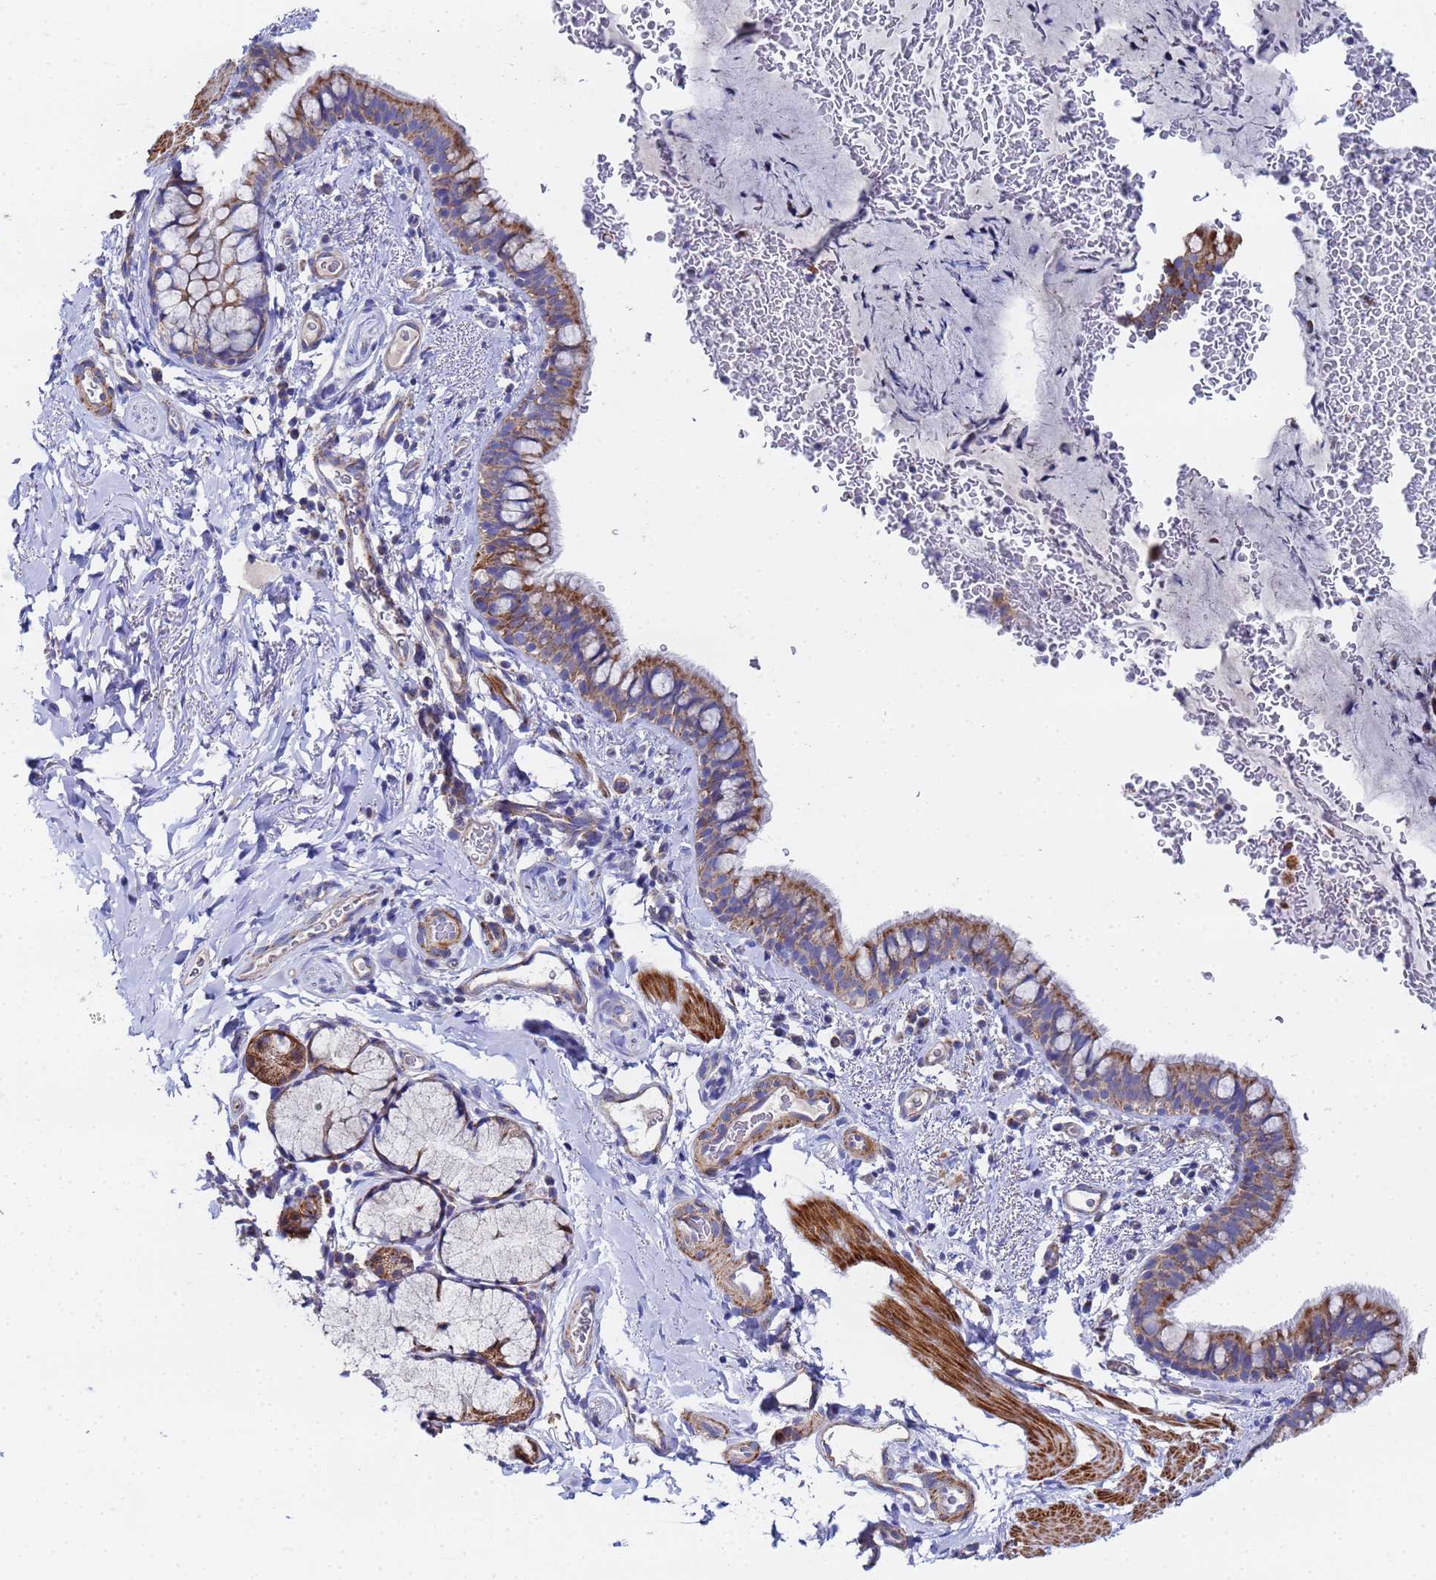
{"staining": {"intensity": "moderate", "quantity": ">75%", "location": "cytoplasmic/membranous"}, "tissue": "bronchus", "cell_type": "Respiratory epithelial cells", "image_type": "normal", "snomed": [{"axis": "morphology", "description": "Normal tissue, NOS"}, {"axis": "topography", "description": "Cartilage tissue"}, {"axis": "topography", "description": "Bronchus"}], "caption": "Immunohistochemistry (IHC) (DAB (3,3'-diaminobenzidine)) staining of unremarkable bronchus reveals moderate cytoplasmic/membranous protein staining in about >75% of respiratory epithelial cells. The protein is shown in brown color, while the nuclei are stained blue.", "gene": "FAHD2A", "patient": {"sex": "female", "age": 36}}